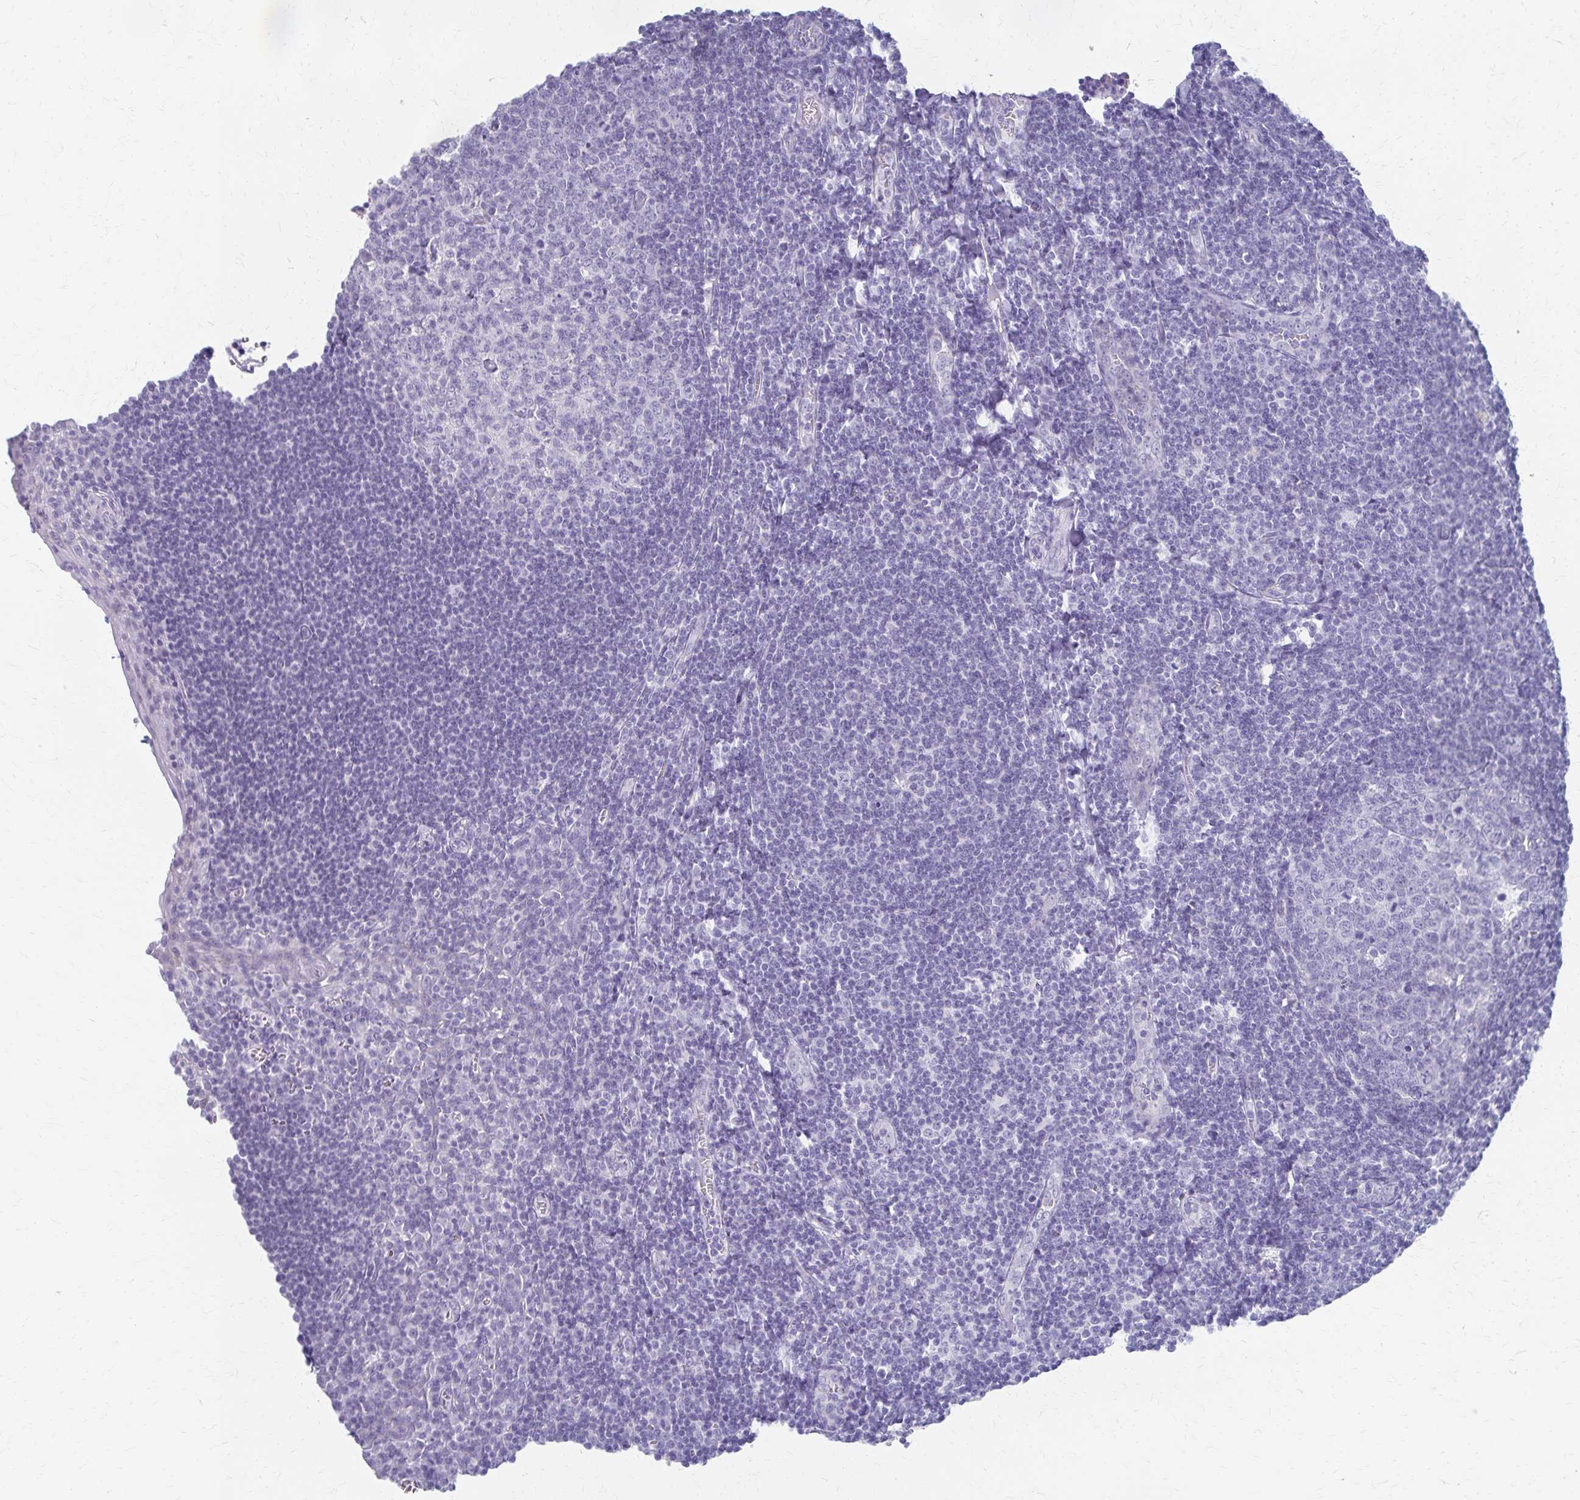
{"staining": {"intensity": "negative", "quantity": "none", "location": "none"}, "tissue": "tonsil", "cell_type": "Germinal center cells", "image_type": "normal", "snomed": [{"axis": "morphology", "description": "Normal tissue, NOS"}, {"axis": "topography", "description": "Tonsil"}], "caption": "Immunohistochemistry of unremarkable tonsil exhibits no positivity in germinal center cells.", "gene": "CYB5A", "patient": {"sex": "male", "age": 27}}